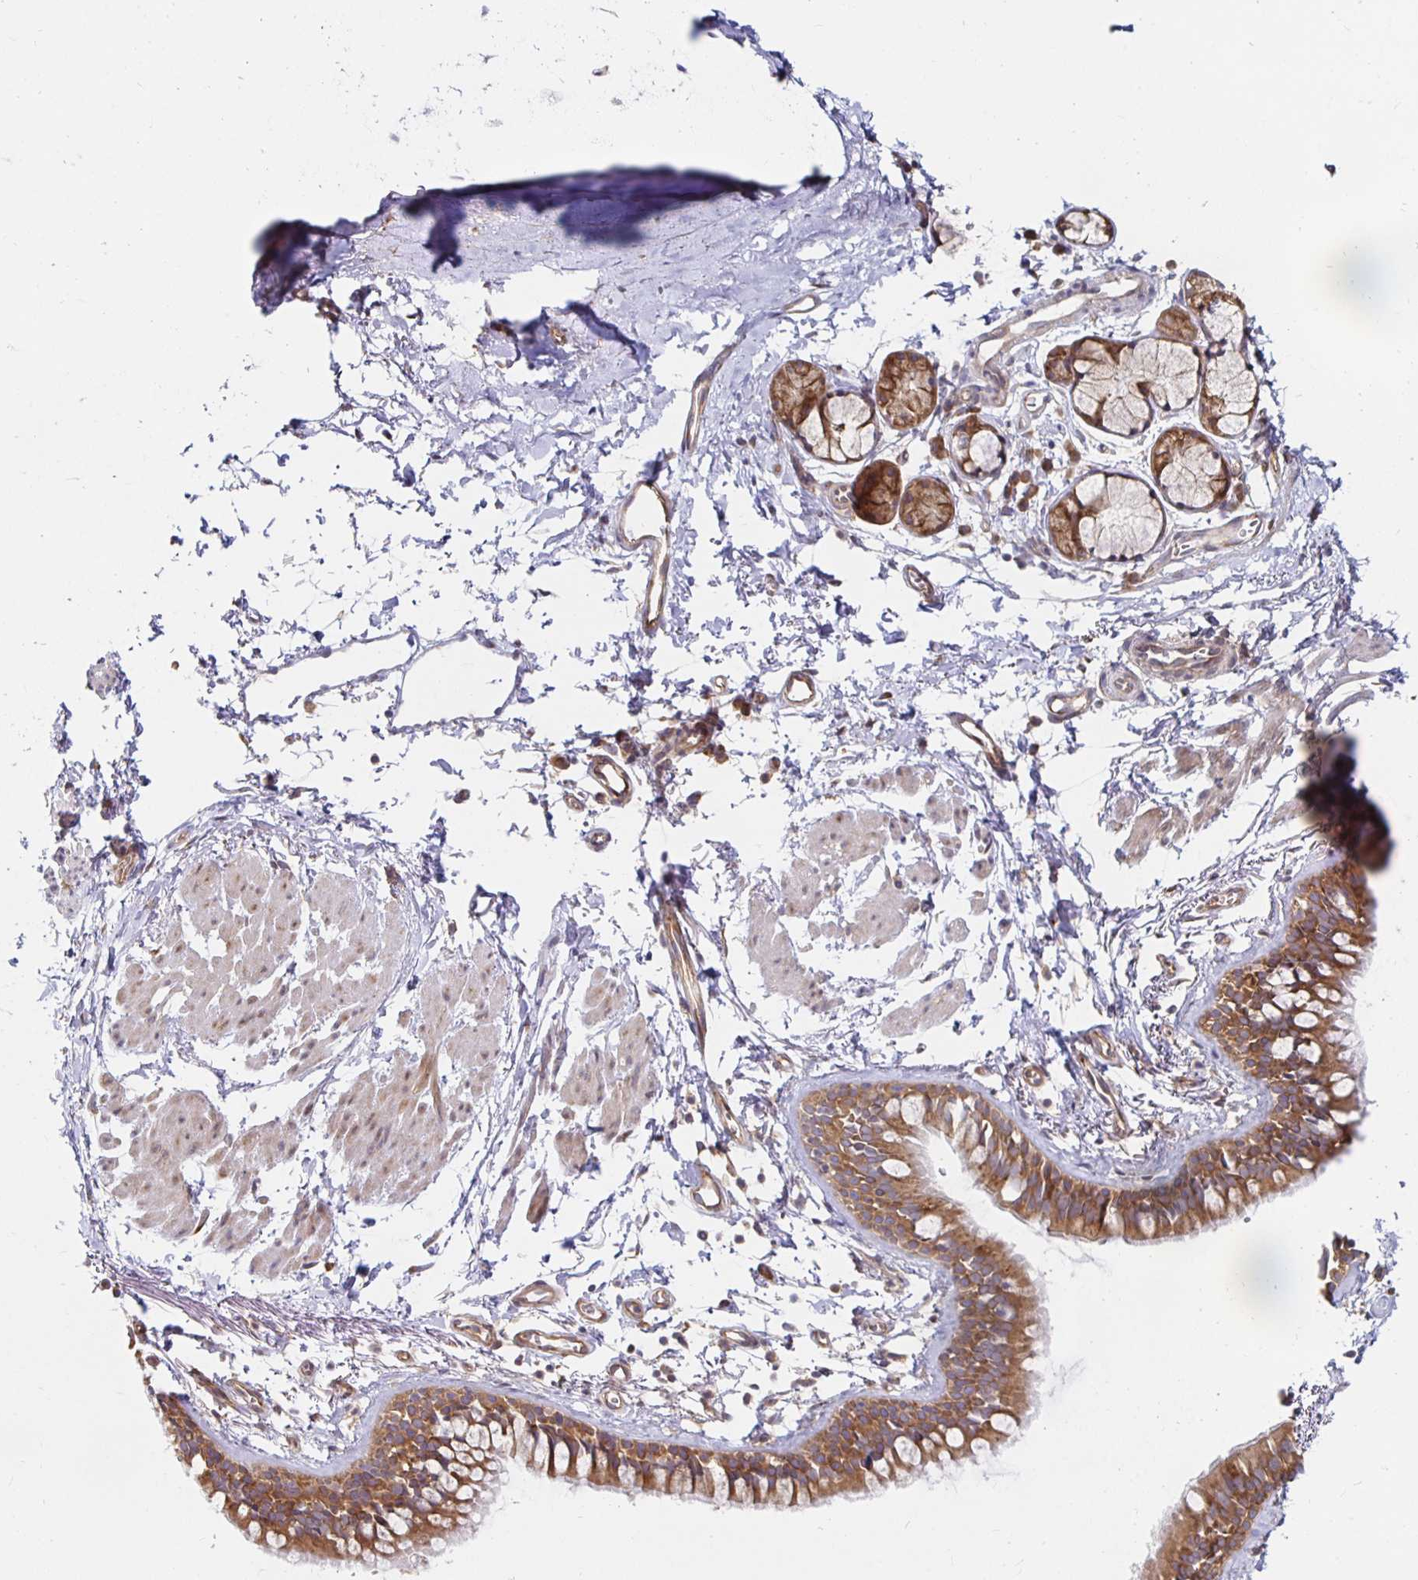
{"staining": {"intensity": "moderate", "quantity": ">75%", "location": "cytoplasmic/membranous"}, "tissue": "bronchus", "cell_type": "Respiratory epithelial cells", "image_type": "normal", "snomed": [{"axis": "morphology", "description": "Normal tissue, NOS"}, {"axis": "topography", "description": "Cartilage tissue"}, {"axis": "topography", "description": "Bronchus"}, {"axis": "topography", "description": "Peripheral nerve tissue"}], "caption": "IHC of normal human bronchus reveals medium levels of moderate cytoplasmic/membranous expression in approximately >75% of respiratory epithelial cells. (DAB (3,3'-diaminobenzidine) IHC, brown staining for protein, blue staining for nuclei).", "gene": "PDAP1", "patient": {"sex": "female", "age": 59}}